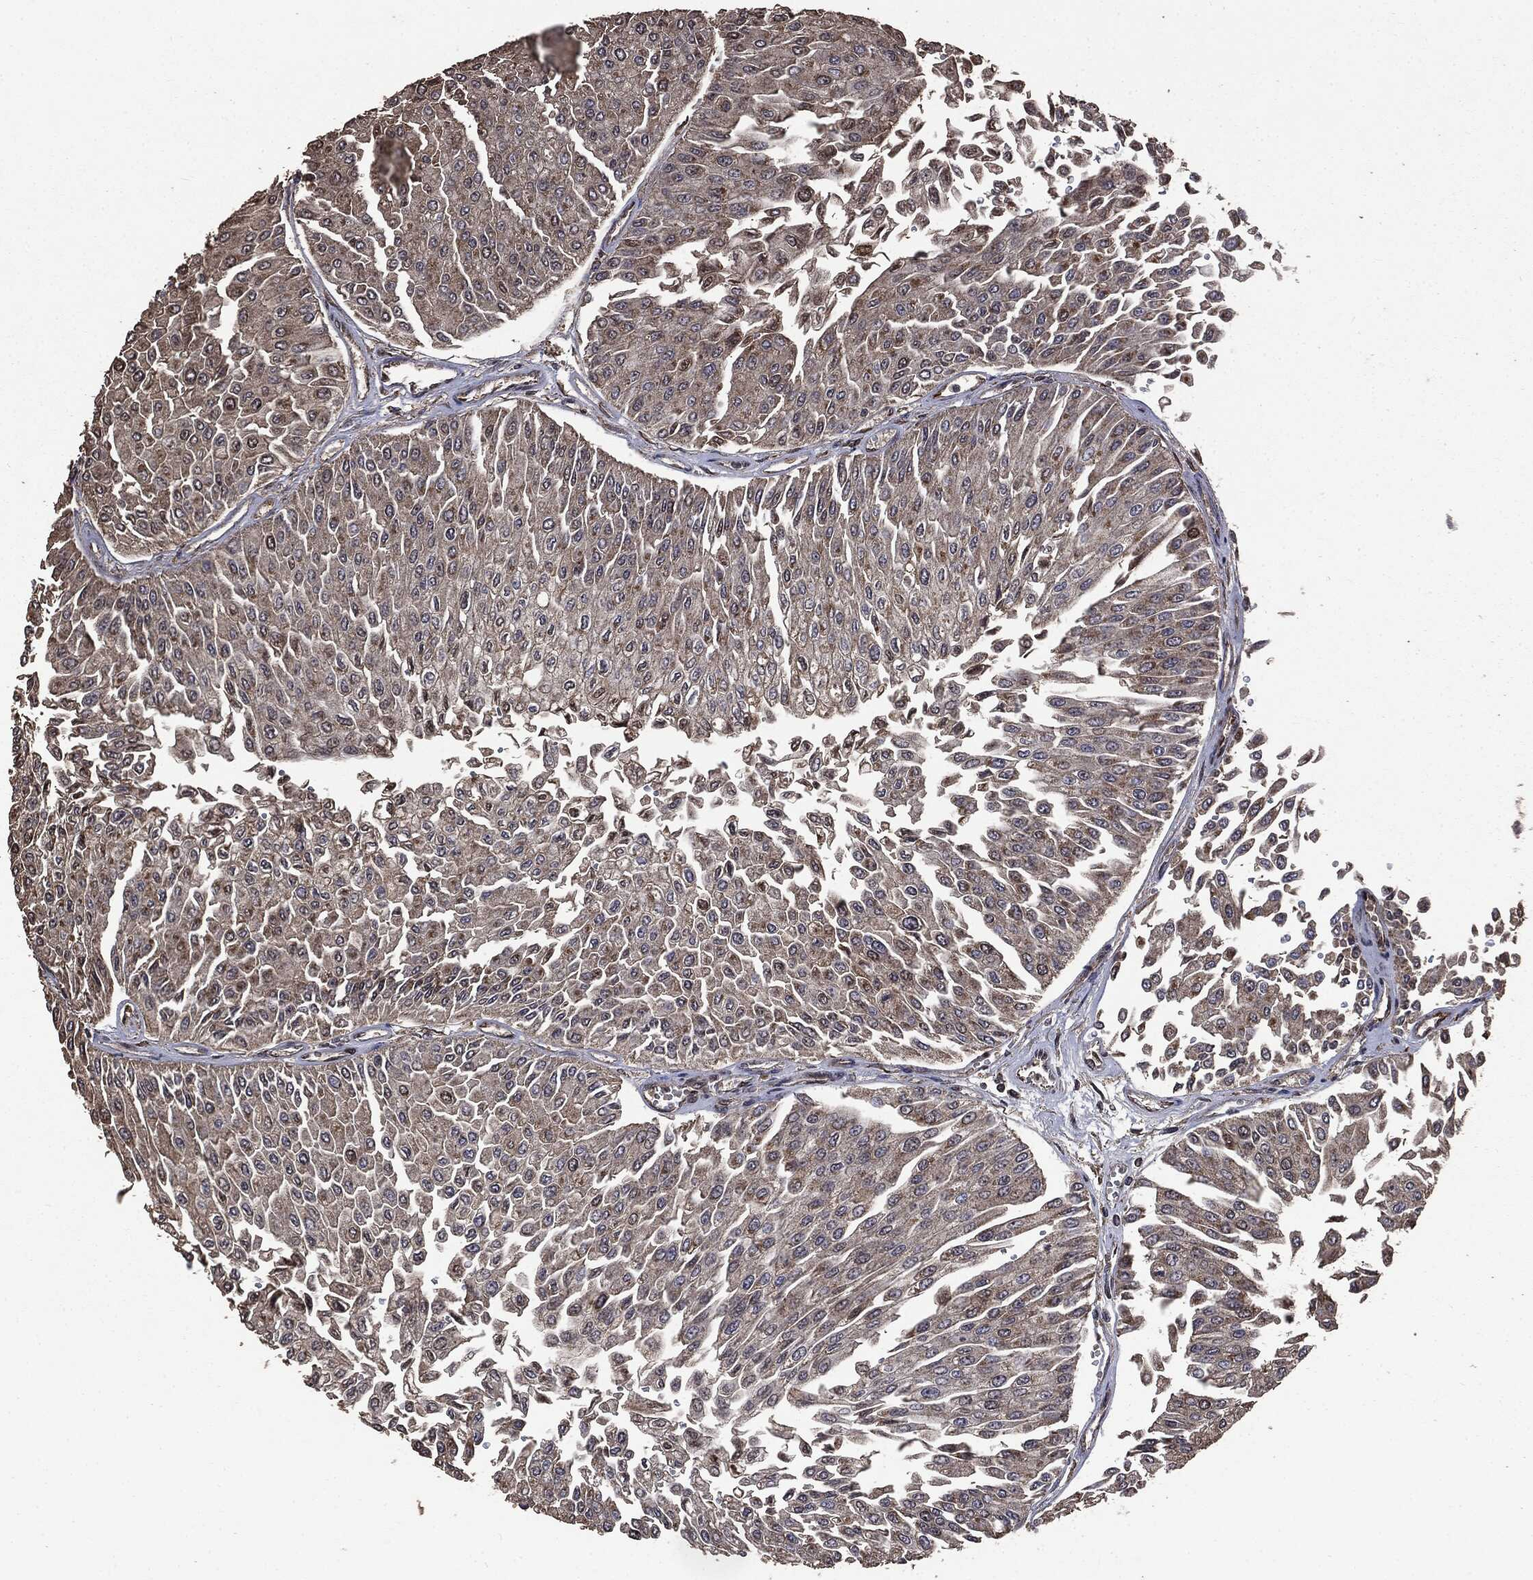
{"staining": {"intensity": "strong", "quantity": "<25%", "location": "cytoplasmic/membranous,nuclear"}, "tissue": "urothelial cancer", "cell_type": "Tumor cells", "image_type": "cancer", "snomed": [{"axis": "morphology", "description": "Urothelial carcinoma, Low grade"}, {"axis": "topography", "description": "Urinary bladder"}], "caption": "The histopathology image displays a brown stain indicating the presence of a protein in the cytoplasmic/membranous and nuclear of tumor cells in urothelial carcinoma (low-grade).", "gene": "PPP6R2", "patient": {"sex": "male", "age": 67}}